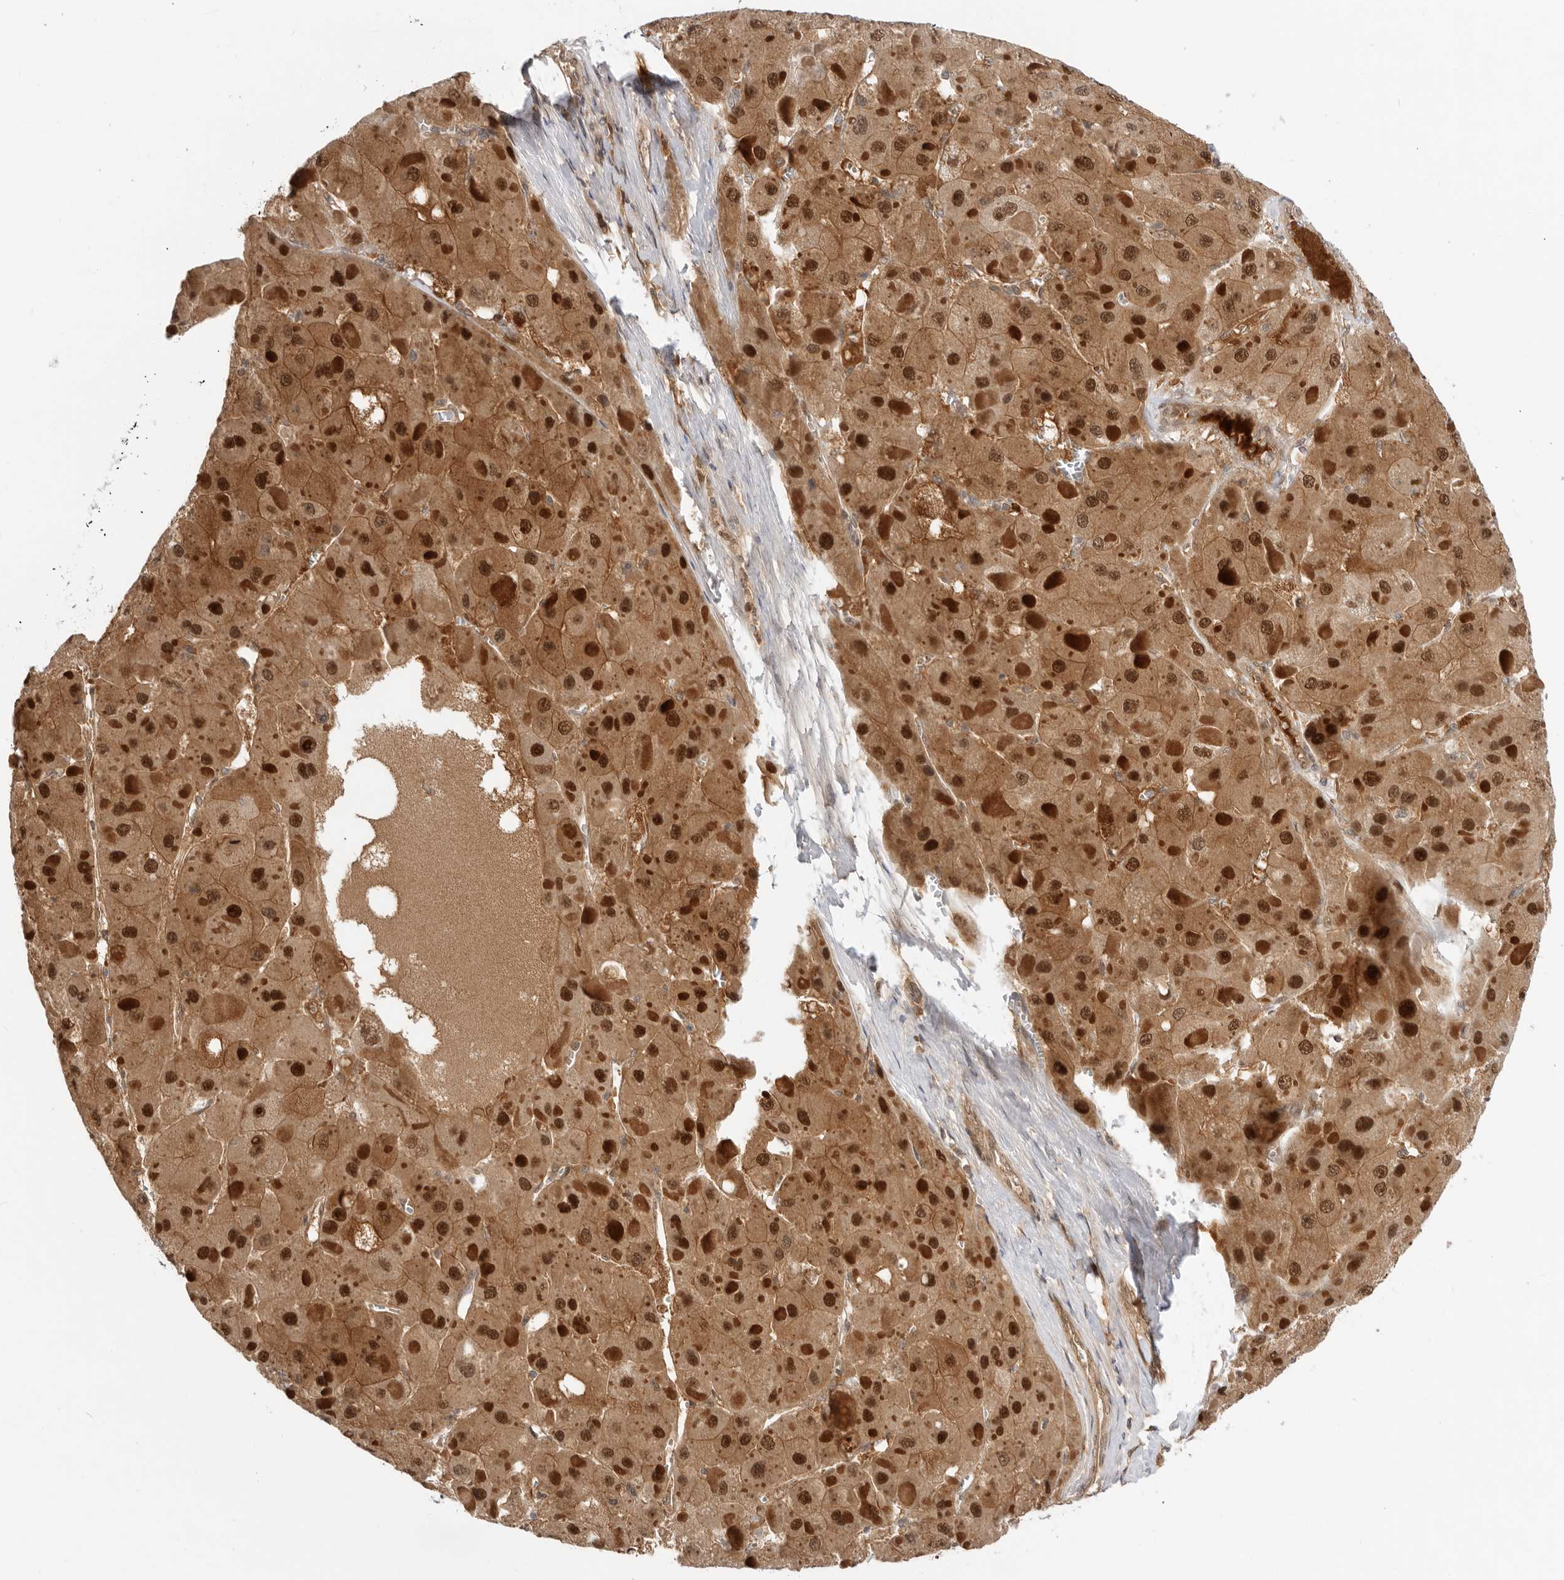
{"staining": {"intensity": "moderate", "quantity": ">75%", "location": "cytoplasmic/membranous,nuclear"}, "tissue": "liver cancer", "cell_type": "Tumor cells", "image_type": "cancer", "snomed": [{"axis": "morphology", "description": "Carcinoma, Hepatocellular, NOS"}, {"axis": "topography", "description": "Liver"}], "caption": "Tumor cells show moderate cytoplasmic/membranous and nuclear expression in approximately >75% of cells in liver cancer. Using DAB (3,3'-diaminobenzidine) (brown) and hematoxylin (blue) stains, captured at high magnification using brightfield microscopy.", "gene": "DCAF8", "patient": {"sex": "female", "age": 73}}